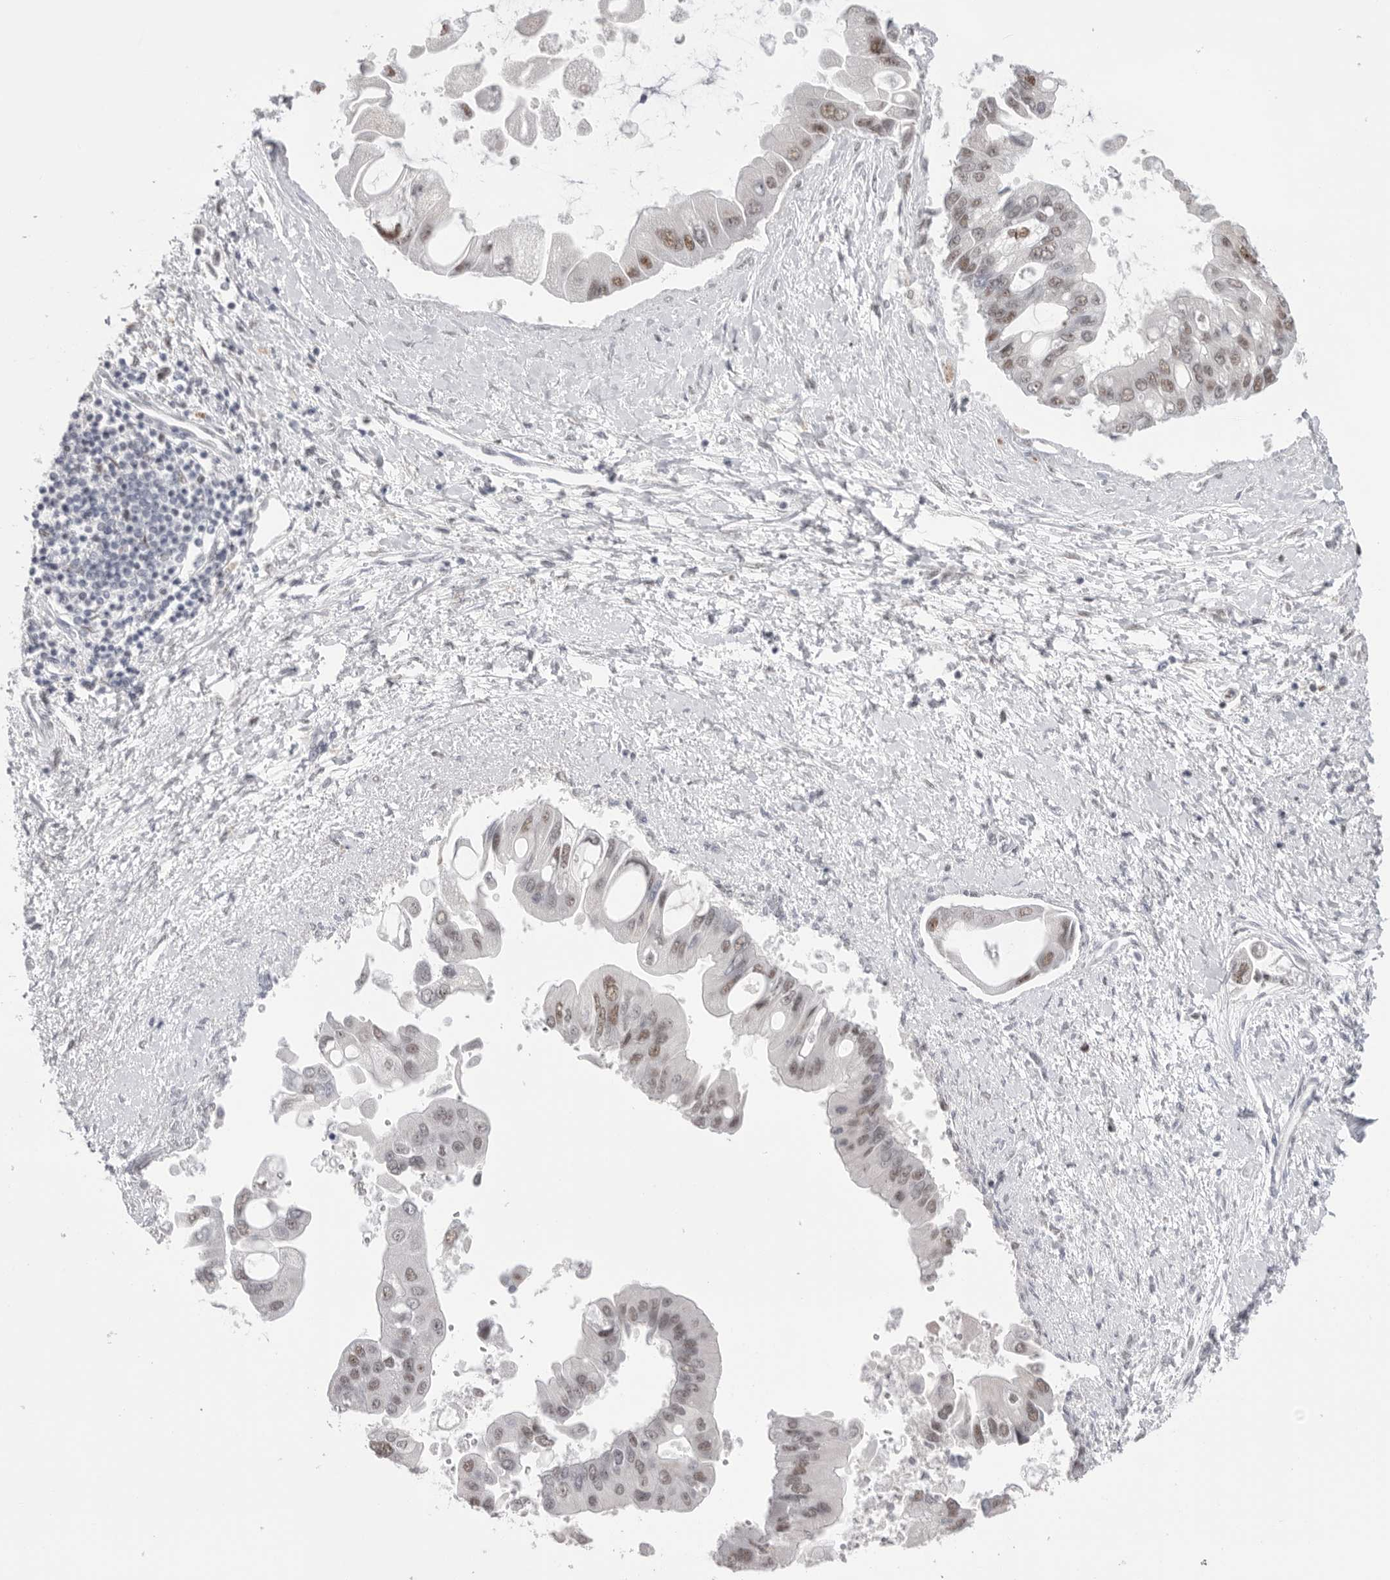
{"staining": {"intensity": "moderate", "quantity": "25%-75%", "location": "nuclear"}, "tissue": "liver cancer", "cell_type": "Tumor cells", "image_type": "cancer", "snomed": [{"axis": "morphology", "description": "Cholangiocarcinoma"}, {"axis": "topography", "description": "Liver"}], "caption": "The micrograph exhibits a brown stain indicating the presence of a protein in the nuclear of tumor cells in liver cholangiocarcinoma. Nuclei are stained in blue.", "gene": "BCLAF3", "patient": {"sex": "male", "age": 50}}